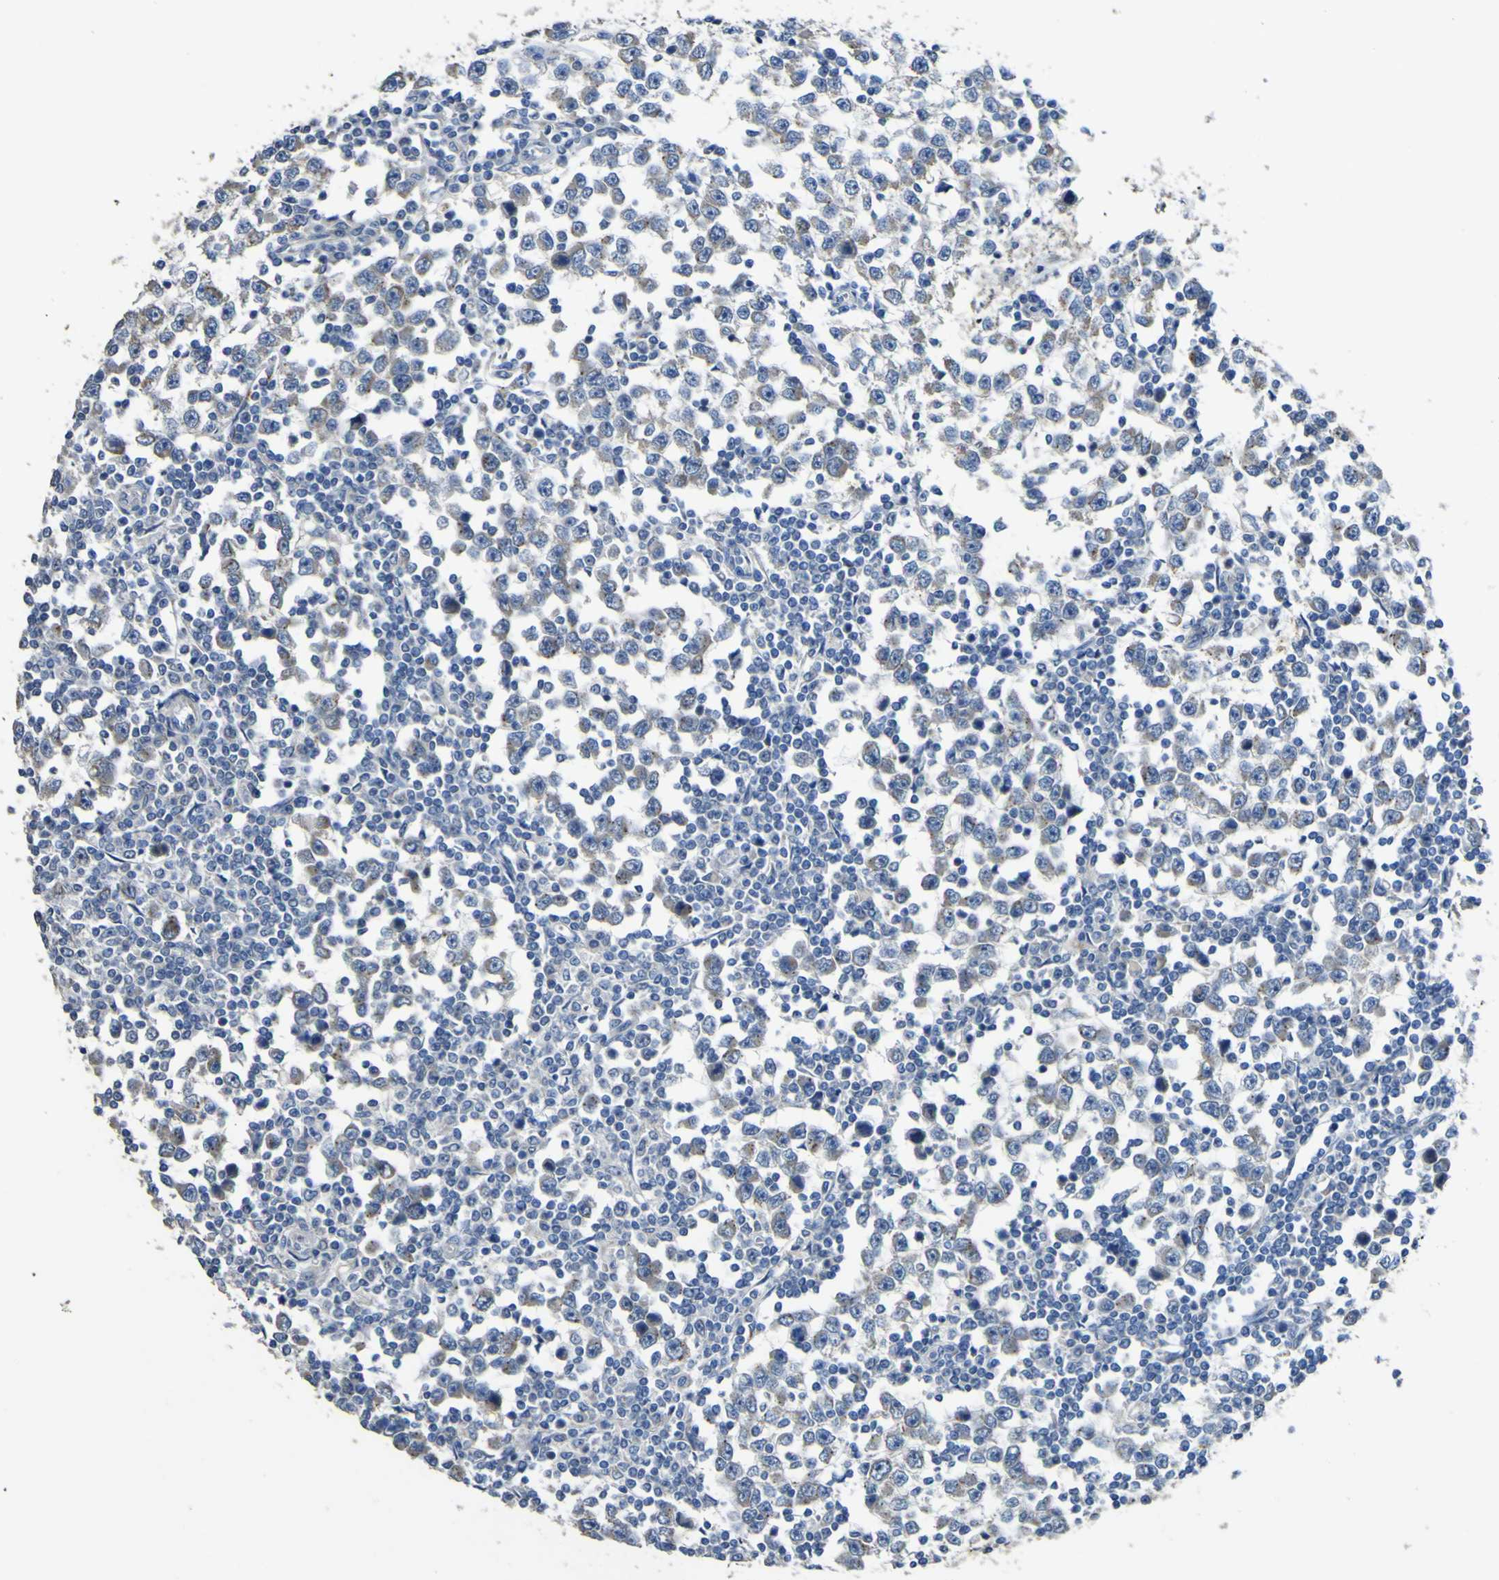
{"staining": {"intensity": "negative", "quantity": "none", "location": "none"}, "tissue": "testis cancer", "cell_type": "Tumor cells", "image_type": "cancer", "snomed": [{"axis": "morphology", "description": "Seminoma, NOS"}, {"axis": "topography", "description": "Testis"}], "caption": "The histopathology image demonstrates no significant expression in tumor cells of testis cancer (seminoma).", "gene": "ALDH18A1", "patient": {"sex": "male", "age": 65}}